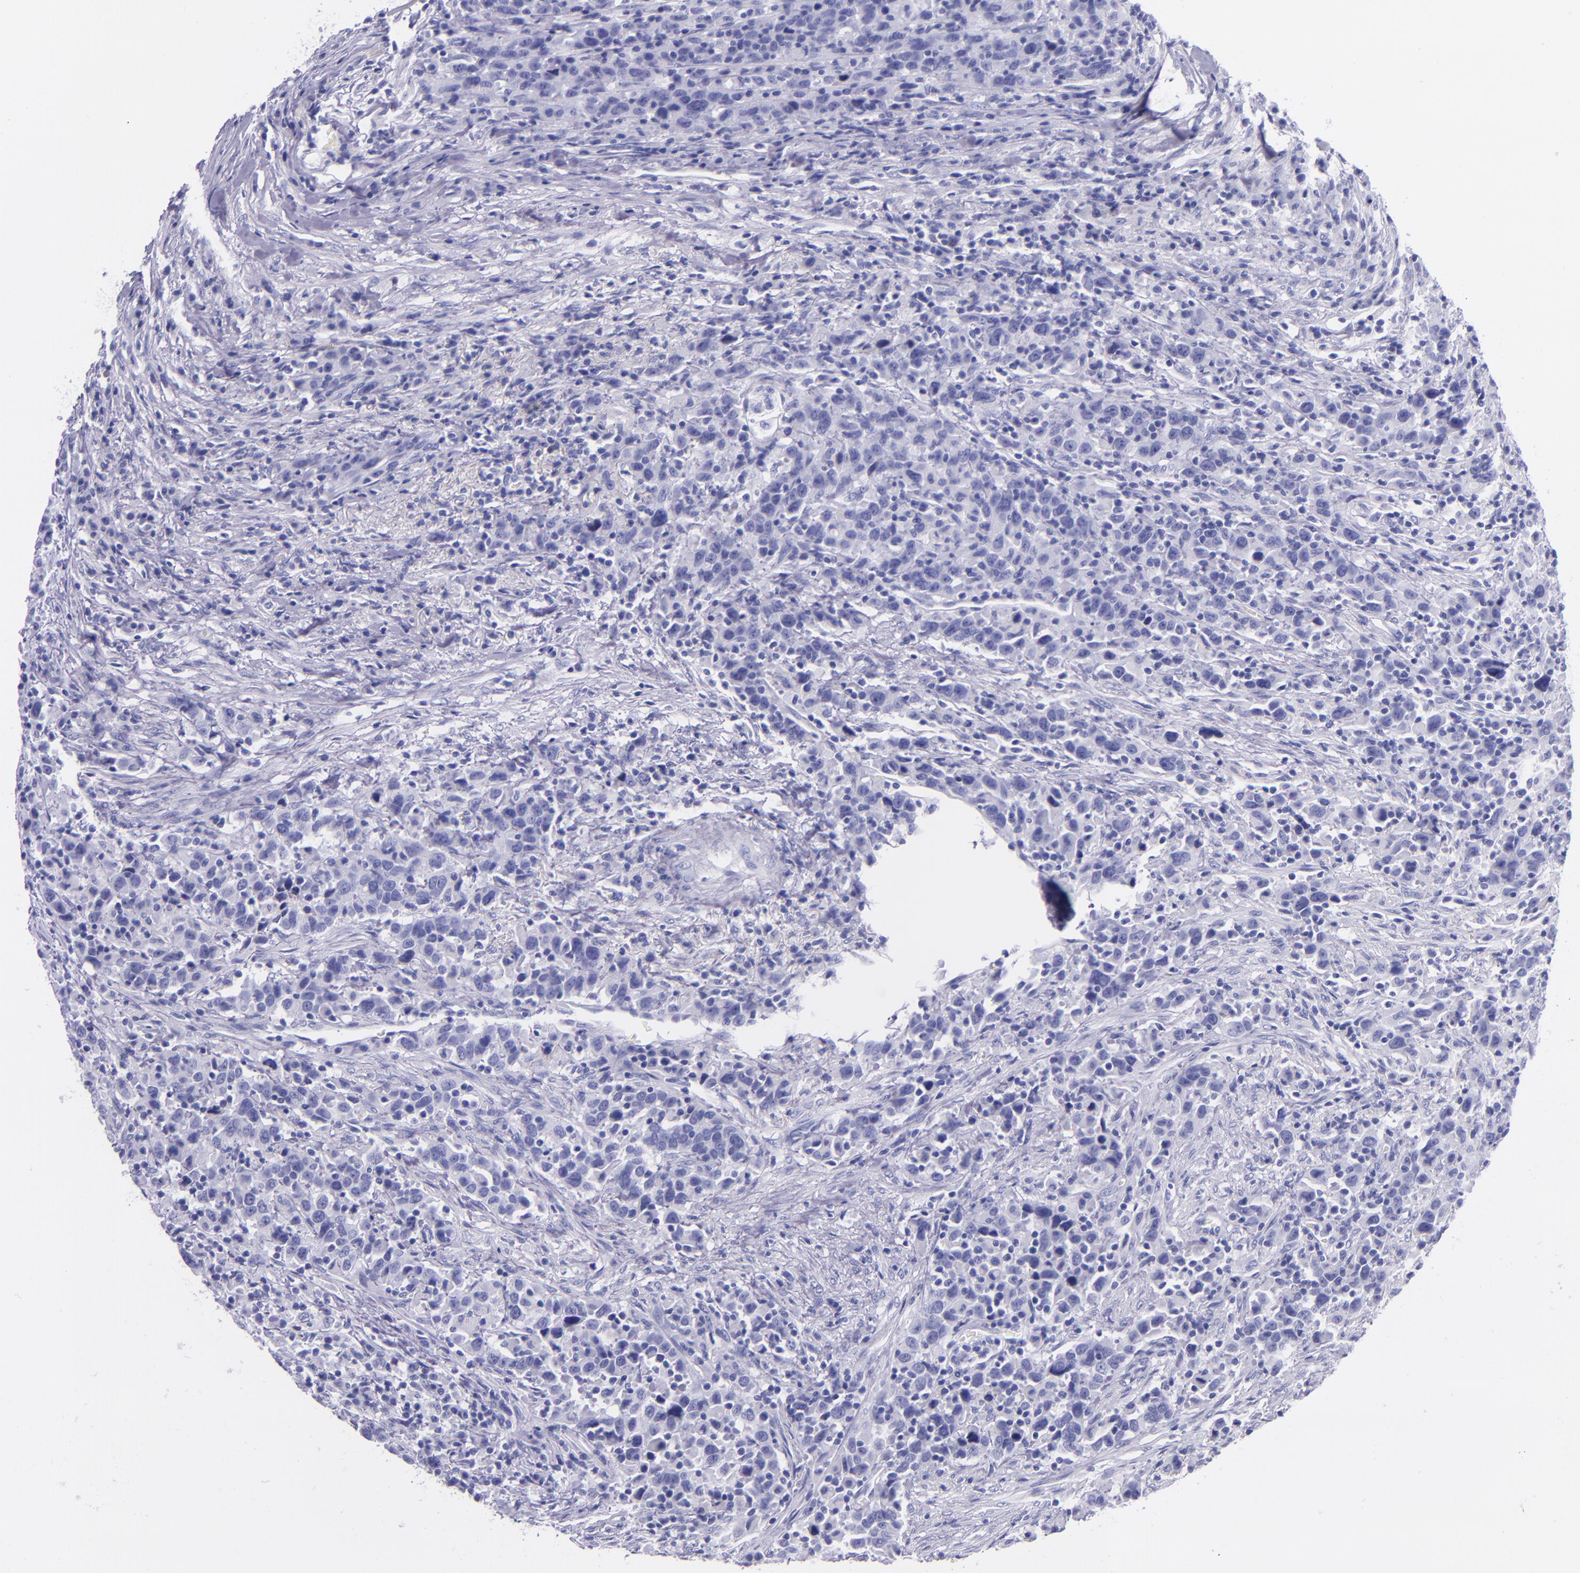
{"staining": {"intensity": "negative", "quantity": "none", "location": "none"}, "tissue": "urothelial cancer", "cell_type": "Tumor cells", "image_type": "cancer", "snomed": [{"axis": "morphology", "description": "Urothelial carcinoma, High grade"}, {"axis": "topography", "description": "Urinary bladder"}], "caption": "This is an IHC micrograph of human urothelial carcinoma (high-grade). There is no expression in tumor cells.", "gene": "SLPI", "patient": {"sex": "male", "age": 61}}